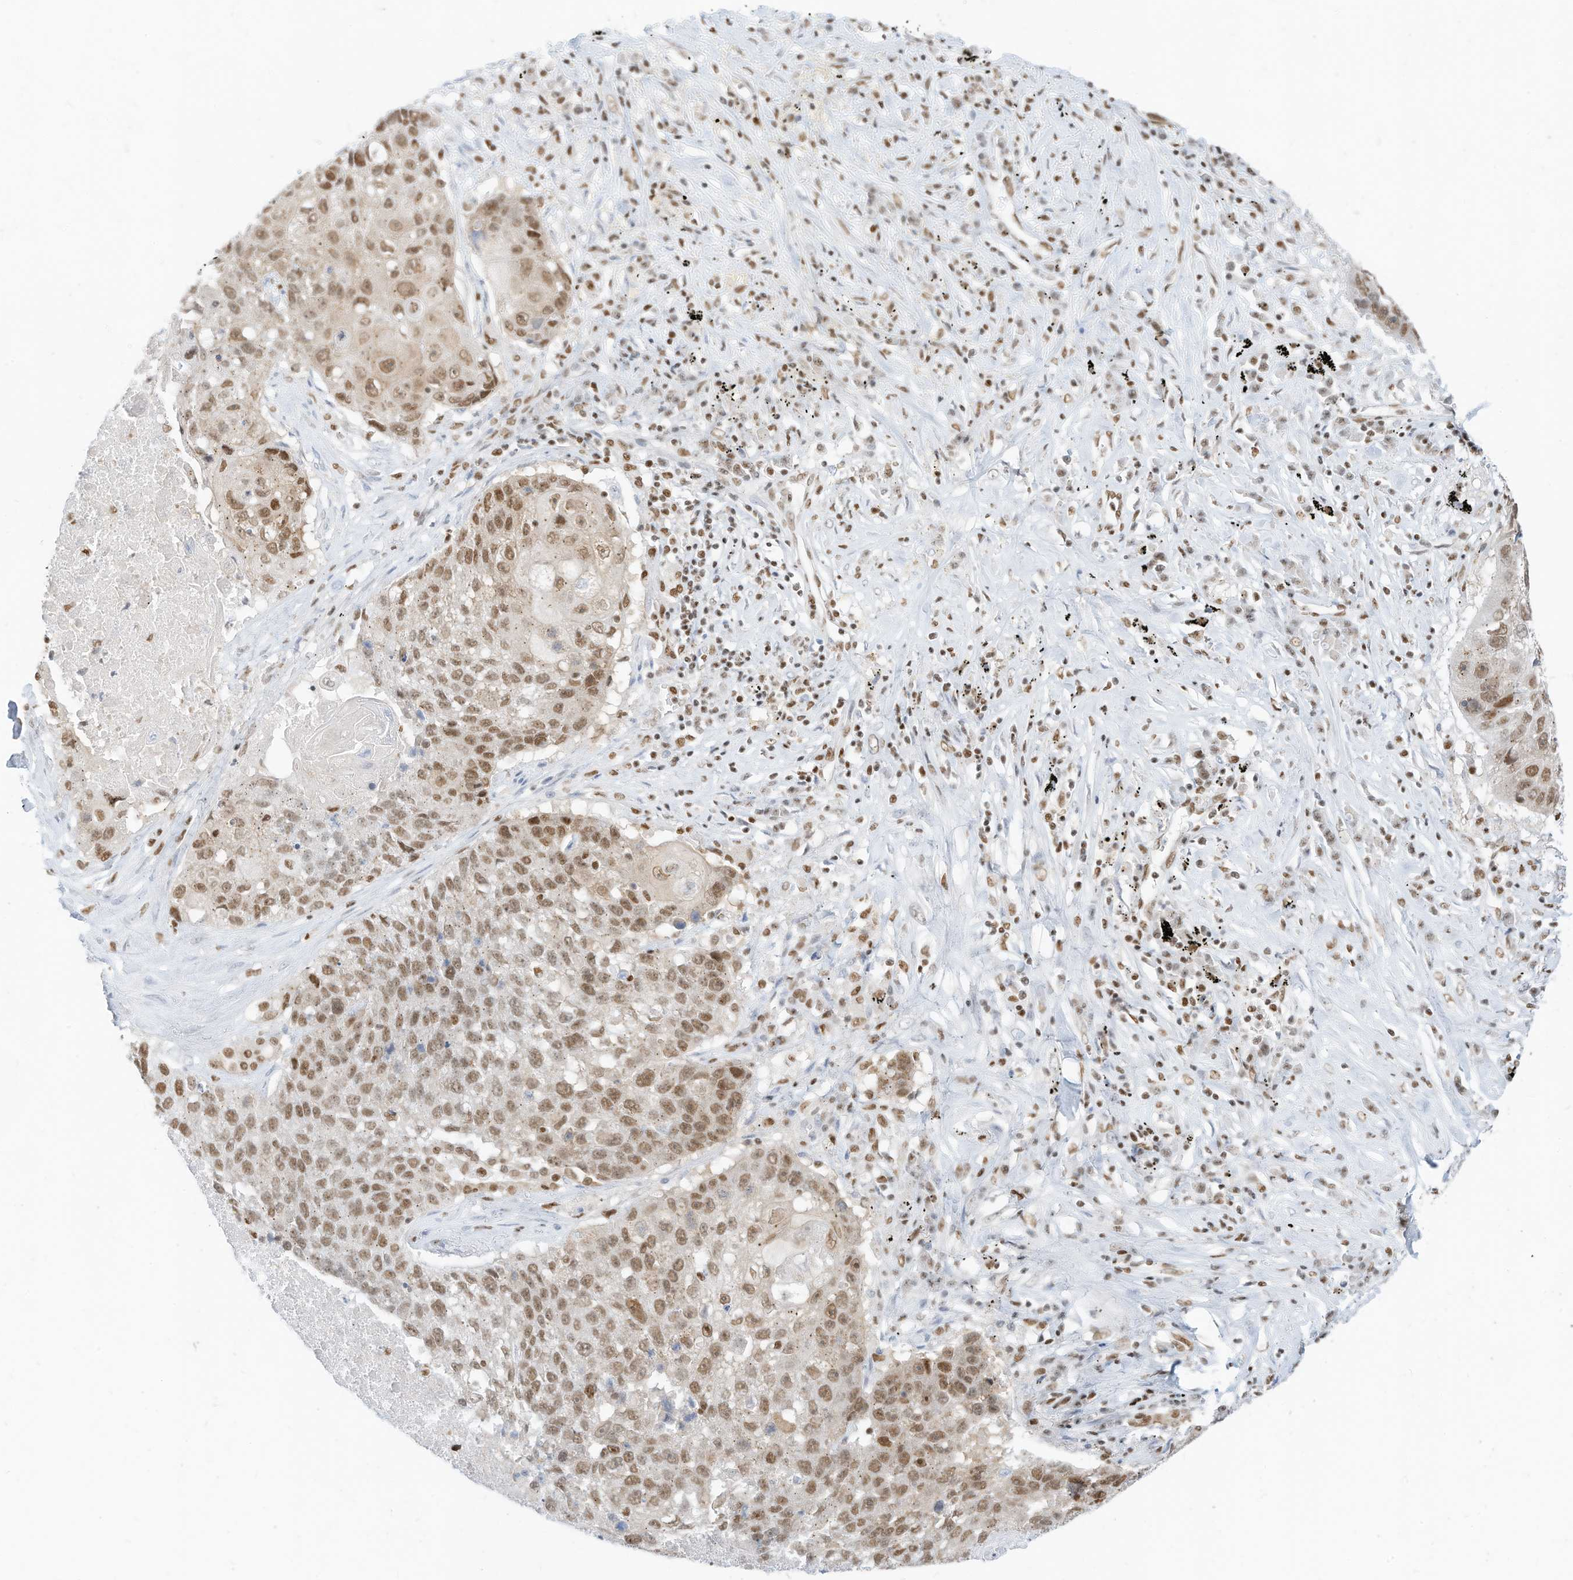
{"staining": {"intensity": "moderate", "quantity": ">75%", "location": "nuclear"}, "tissue": "lung cancer", "cell_type": "Tumor cells", "image_type": "cancer", "snomed": [{"axis": "morphology", "description": "Squamous cell carcinoma, NOS"}, {"axis": "topography", "description": "Lung"}], "caption": "Human lung squamous cell carcinoma stained for a protein (brown) displays moderate nuclear positive positivity in about >75% of tumor cells.", "gene": "SMARCA2", "patient": {"sex": "male", "age": 61}}